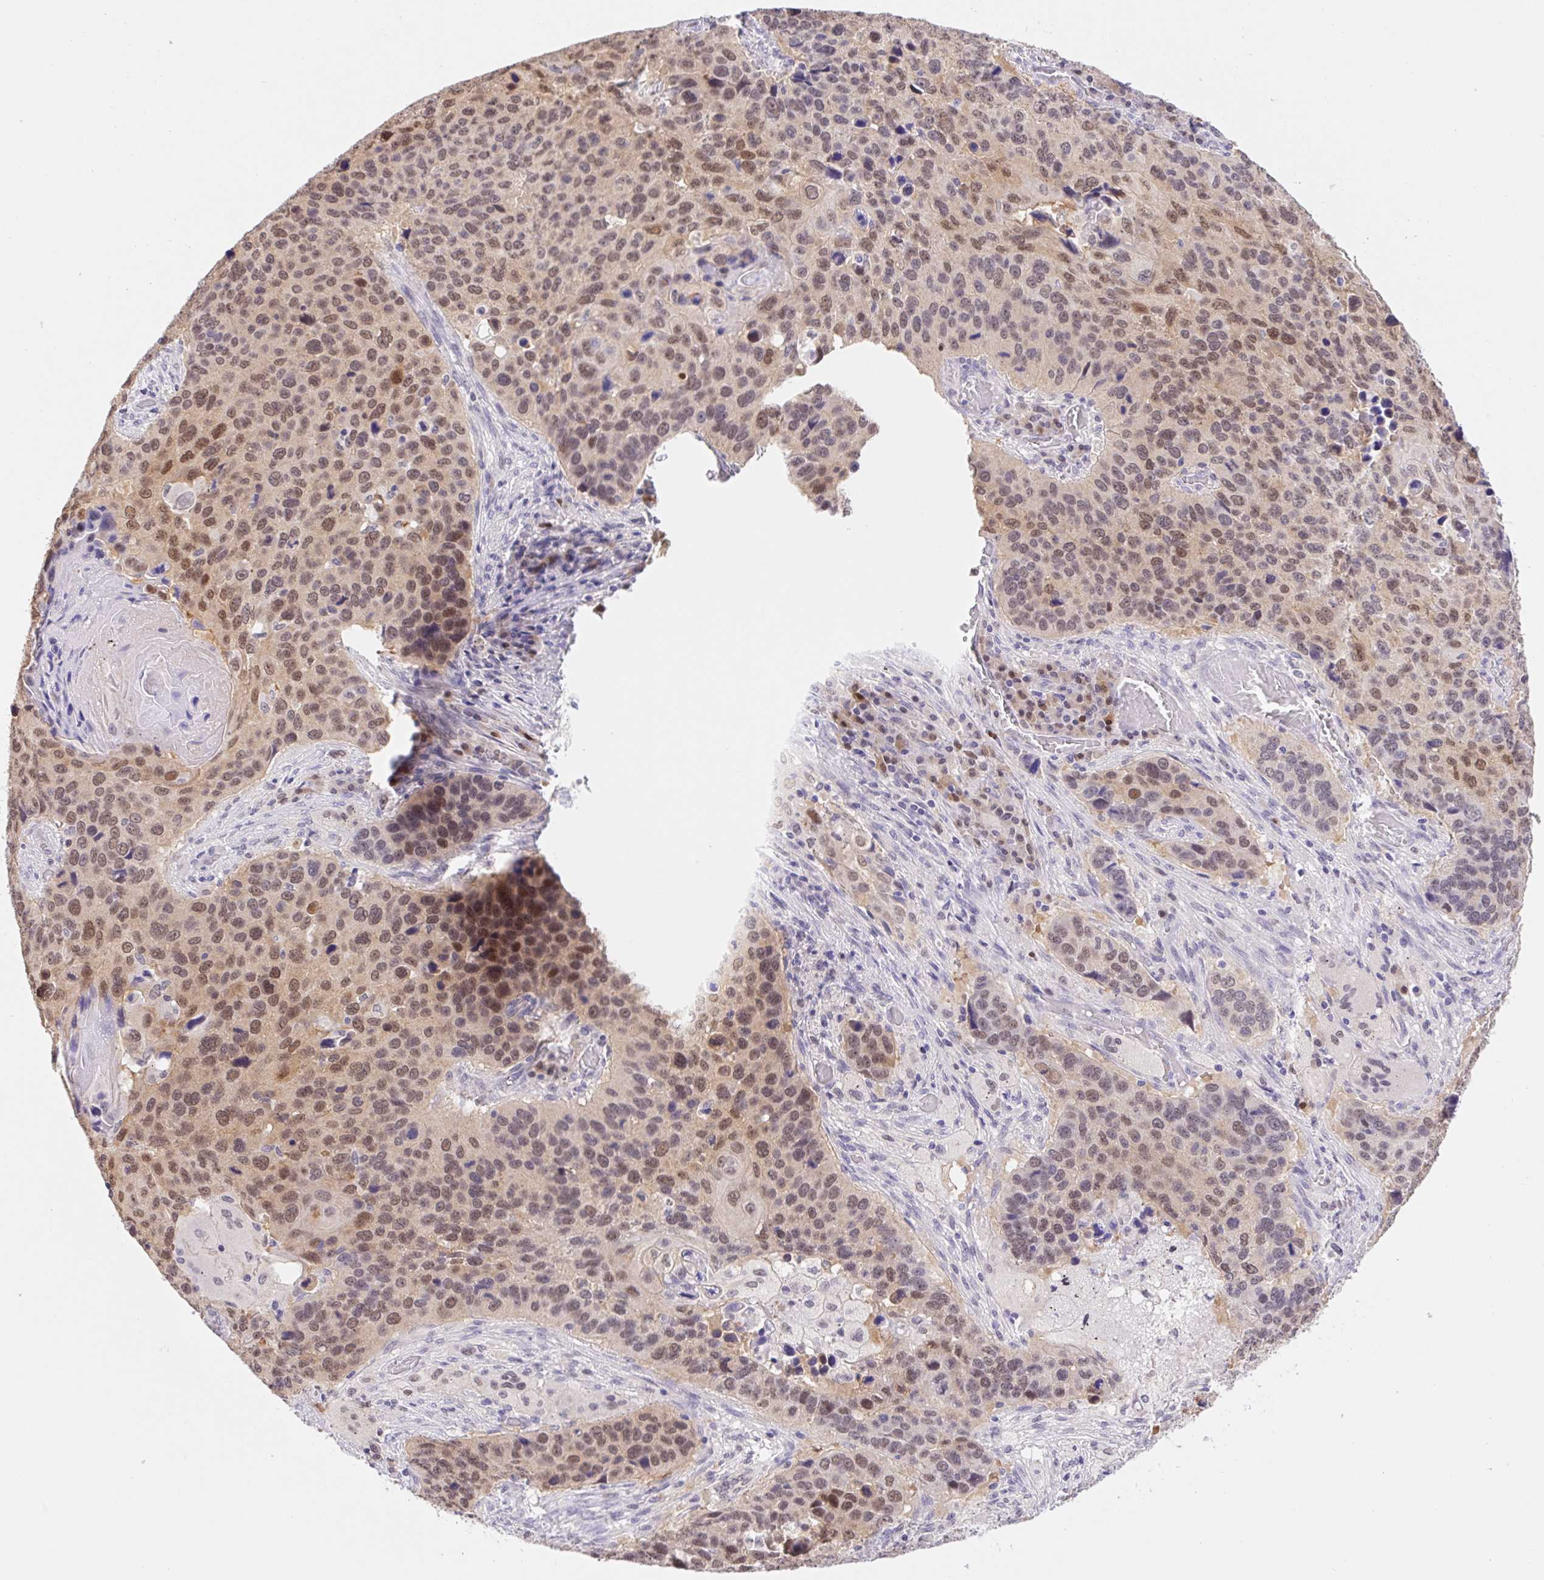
{"staining": {"intensity": "moderate", "quantity": "25%-75%", "location": "nuclear"}, "tissue": "lung cancer", "cell_type": "Tumor cells", "image_type": "cancer", "snomed": [{"axis": "morphology", "description": "Squamous cell carcinoma, NOS"}, {"axis": "topography", "description": "Lung"}], "caption": "Approximately 25%-75% of tumor cells in lung squamous cell carcinoma show moderate nuclear protein positivity as visualized by brown immunohistochemical staining.", "gene": "L3MBTL4", "patient": {"sex": "male", "age": 68}}